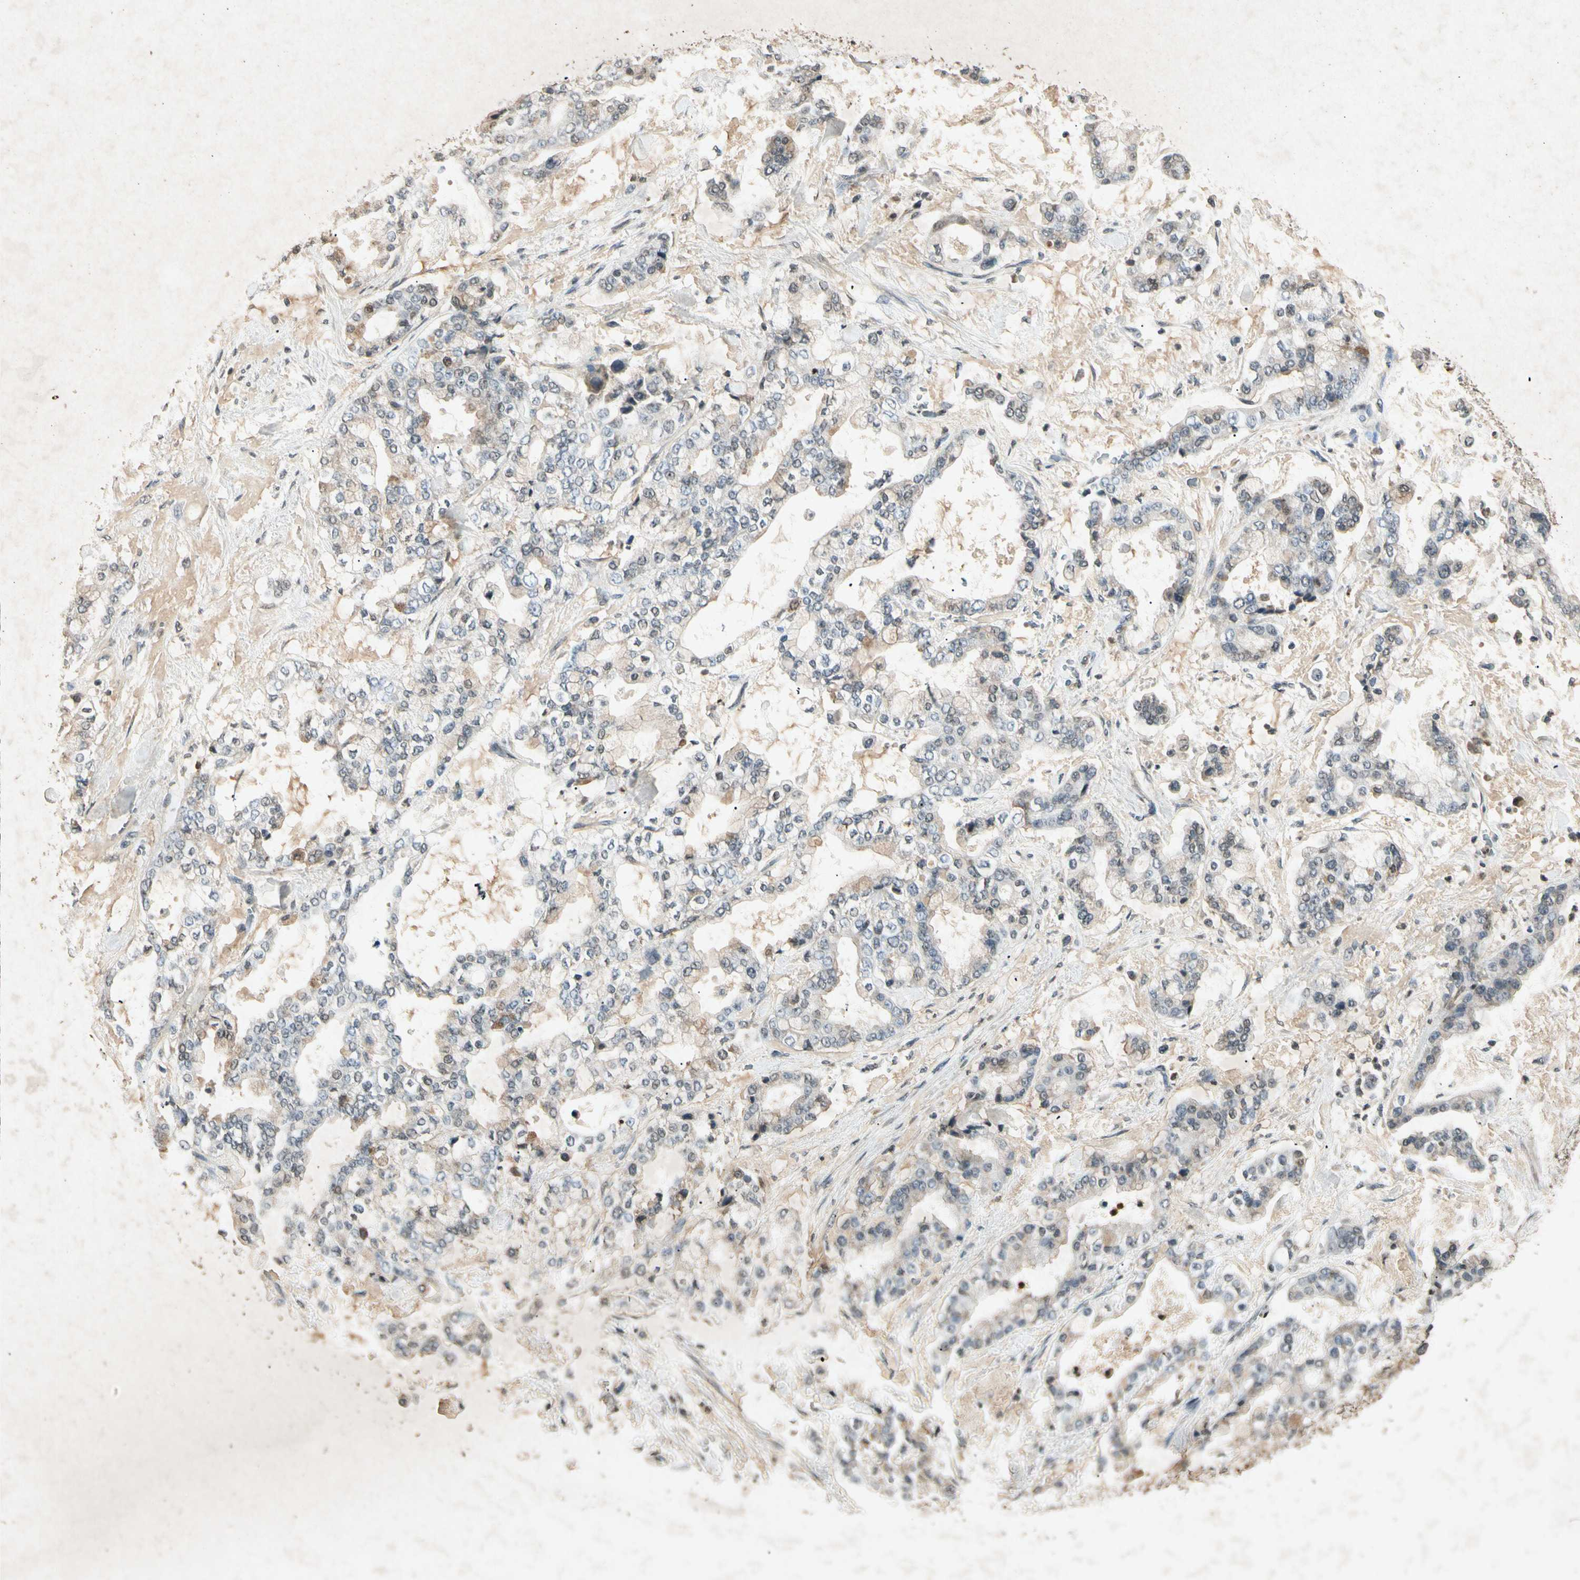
{"staining": {"intensity": "weak", "quantity": "<25%", "location": "cytoplasmic/membranous"}, "tissue": "stomach cancer", "cell_type": "Tumor cells", "image_type": "cancer", "snomed": [{"axis": "morphology", "description": "Normal tissue, NOS"}, {"axis": "morphology", "description": "Adenocarcinoma, NOS"}, {"axis": "topography", "description": "Stomach, upper"}, {"axis": "topography", "description": "Stomach"}], "caption": "An immunohistochemistry image of adenocarcinoma (stomach) is shown. There is no staining in tumor cells of adenocarcinoma (stomach).", "gene": "CP", "patient": {"sex": "male", "age": 76}}